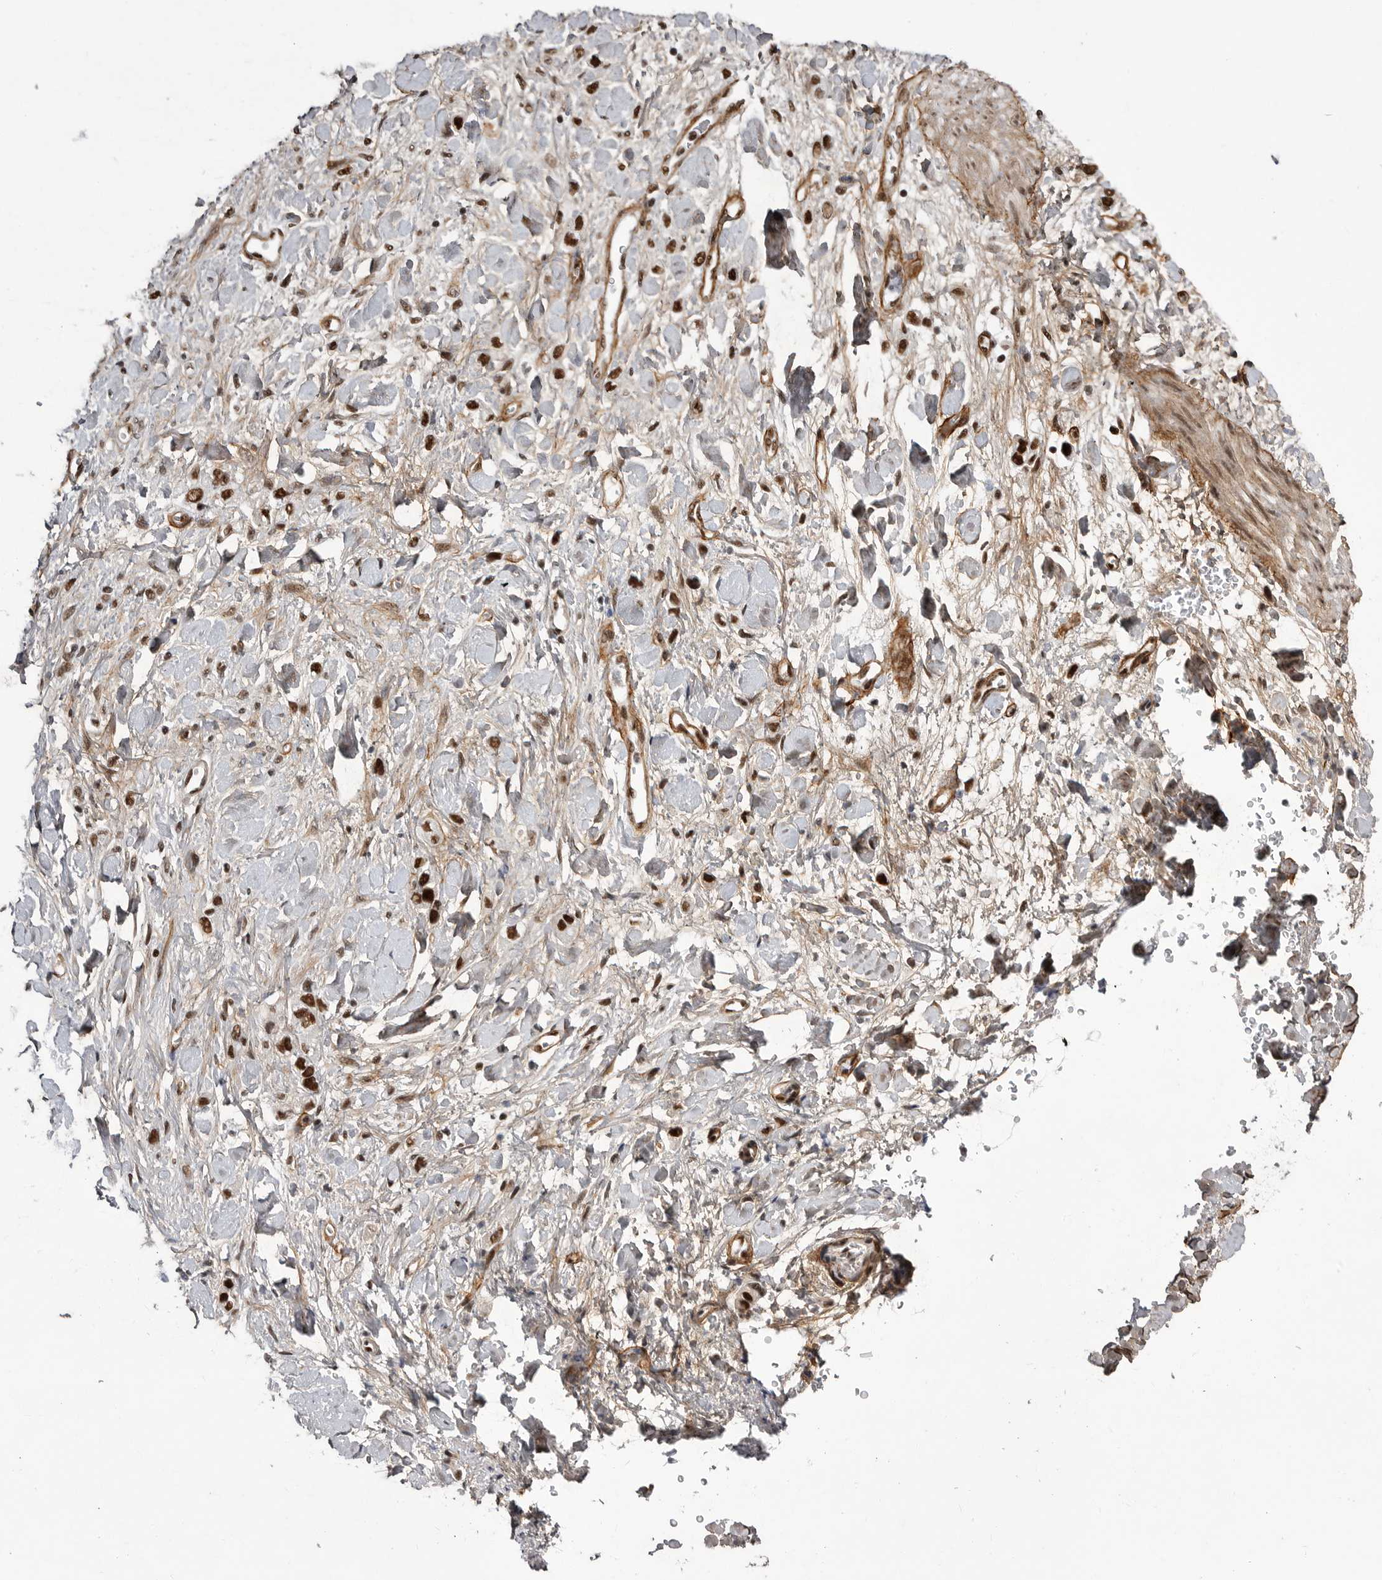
{"staining": {"intensity": "strong", "quantity": ">75%", "location": "nuclear"}, "tissue": "stomach cancer", "cell_type": "Tumor cells", "image_type": "cancer", "snomed": [{"axis": "morphology", "description": "Adenocarcinoma, NOS"}, {"axis": "topography", "description": "Stomach"}], "caption": "Immunohistochemical staining of human stomach adenocarcinoma demonstrates high levels of strong nuclear protein staining in approximately >75% of tumor cells.", "gene": "PPP1R8", "patient": {"sex": "female", "age": 65}}